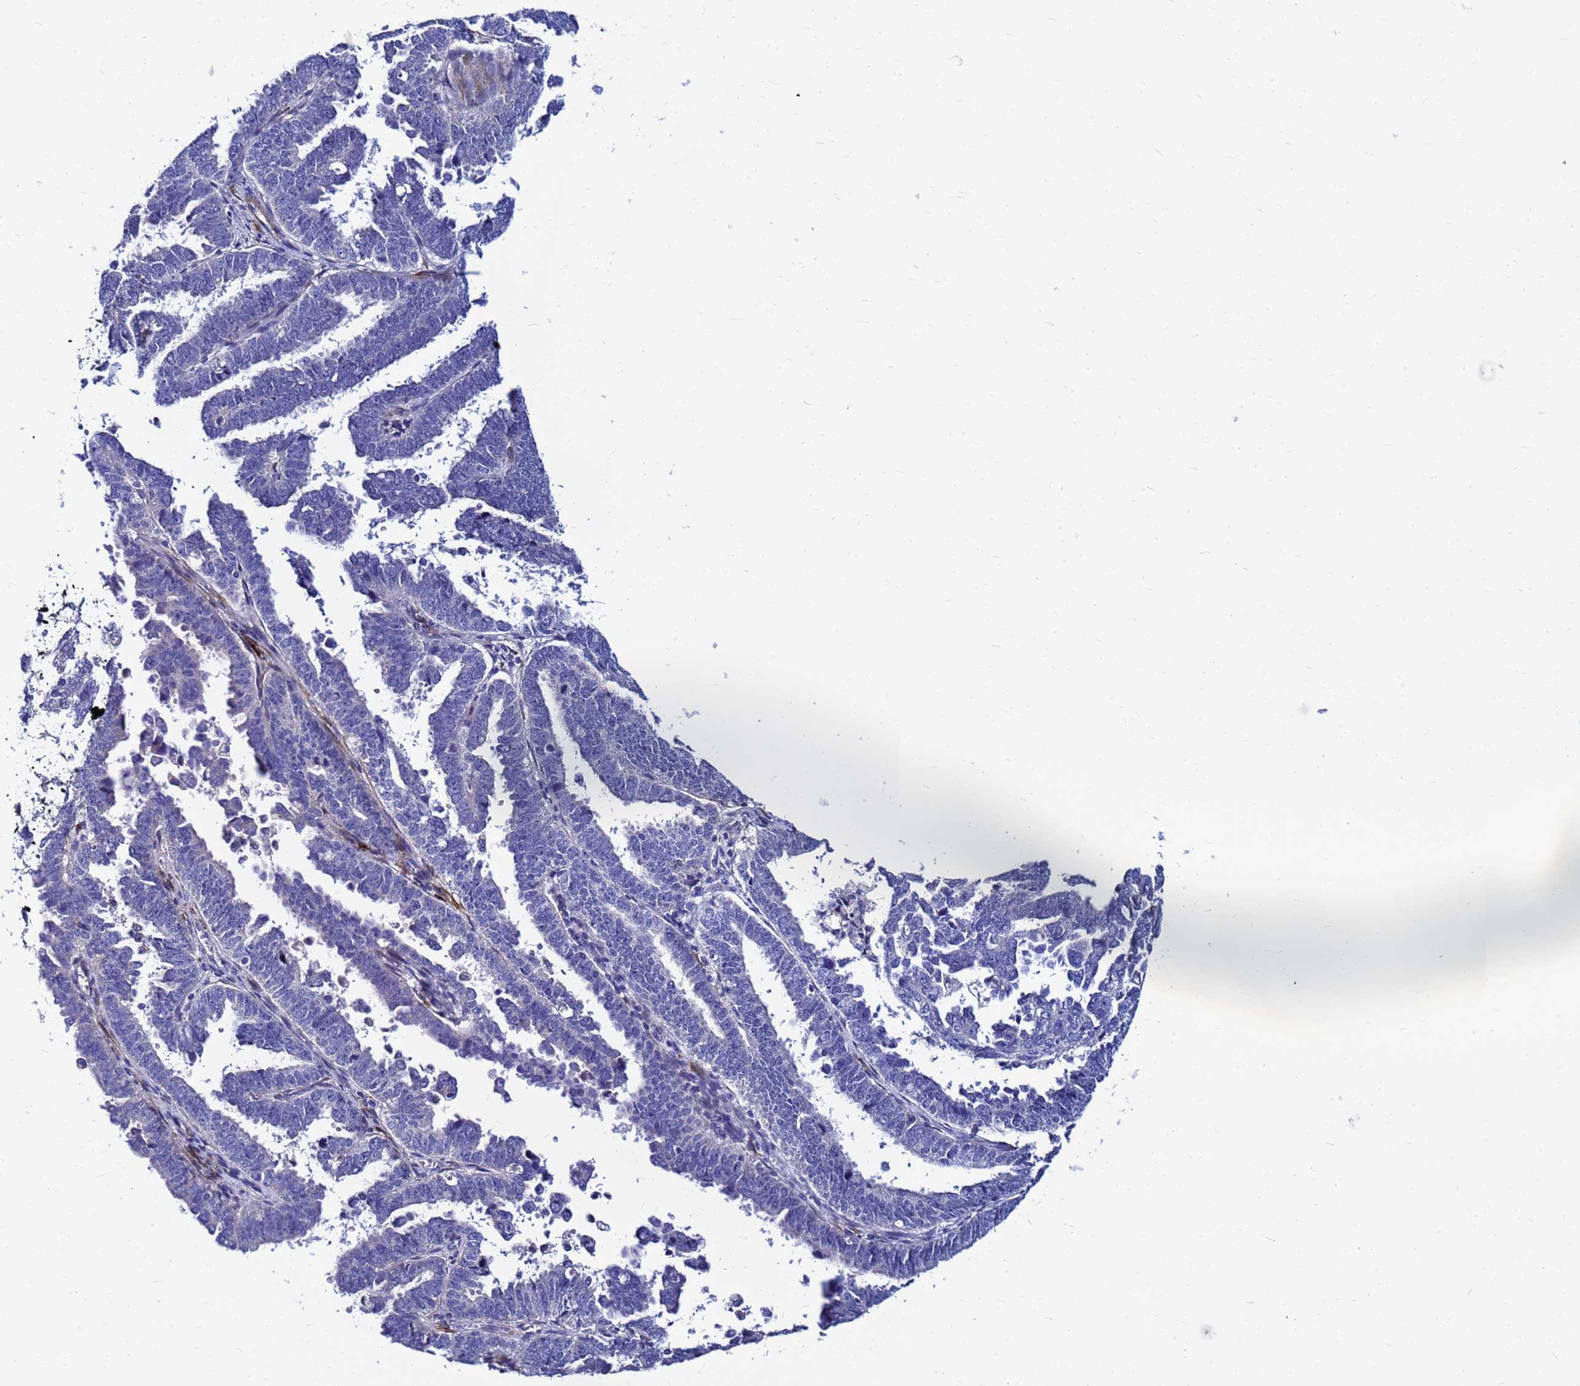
{"staining": {"intensity": "negative", "quantity": "none", "location": "none"}, "tissue": "endometrial cancer", "cell_type": "Tumor cells", "image_type": "cancer", "snomed": [{"axis": "morphology", "description": "Adenocarcinoma, NOS"}, {"axis": "topography", "description": "Endometrium"}], "caption": "A high-resolution image shows IHC staining of endometrial adenocarcinoma, which displays no significant positivity in tumor cells.", "gene": "JRKL", "patient": {"sex": "female", "age": 75}}